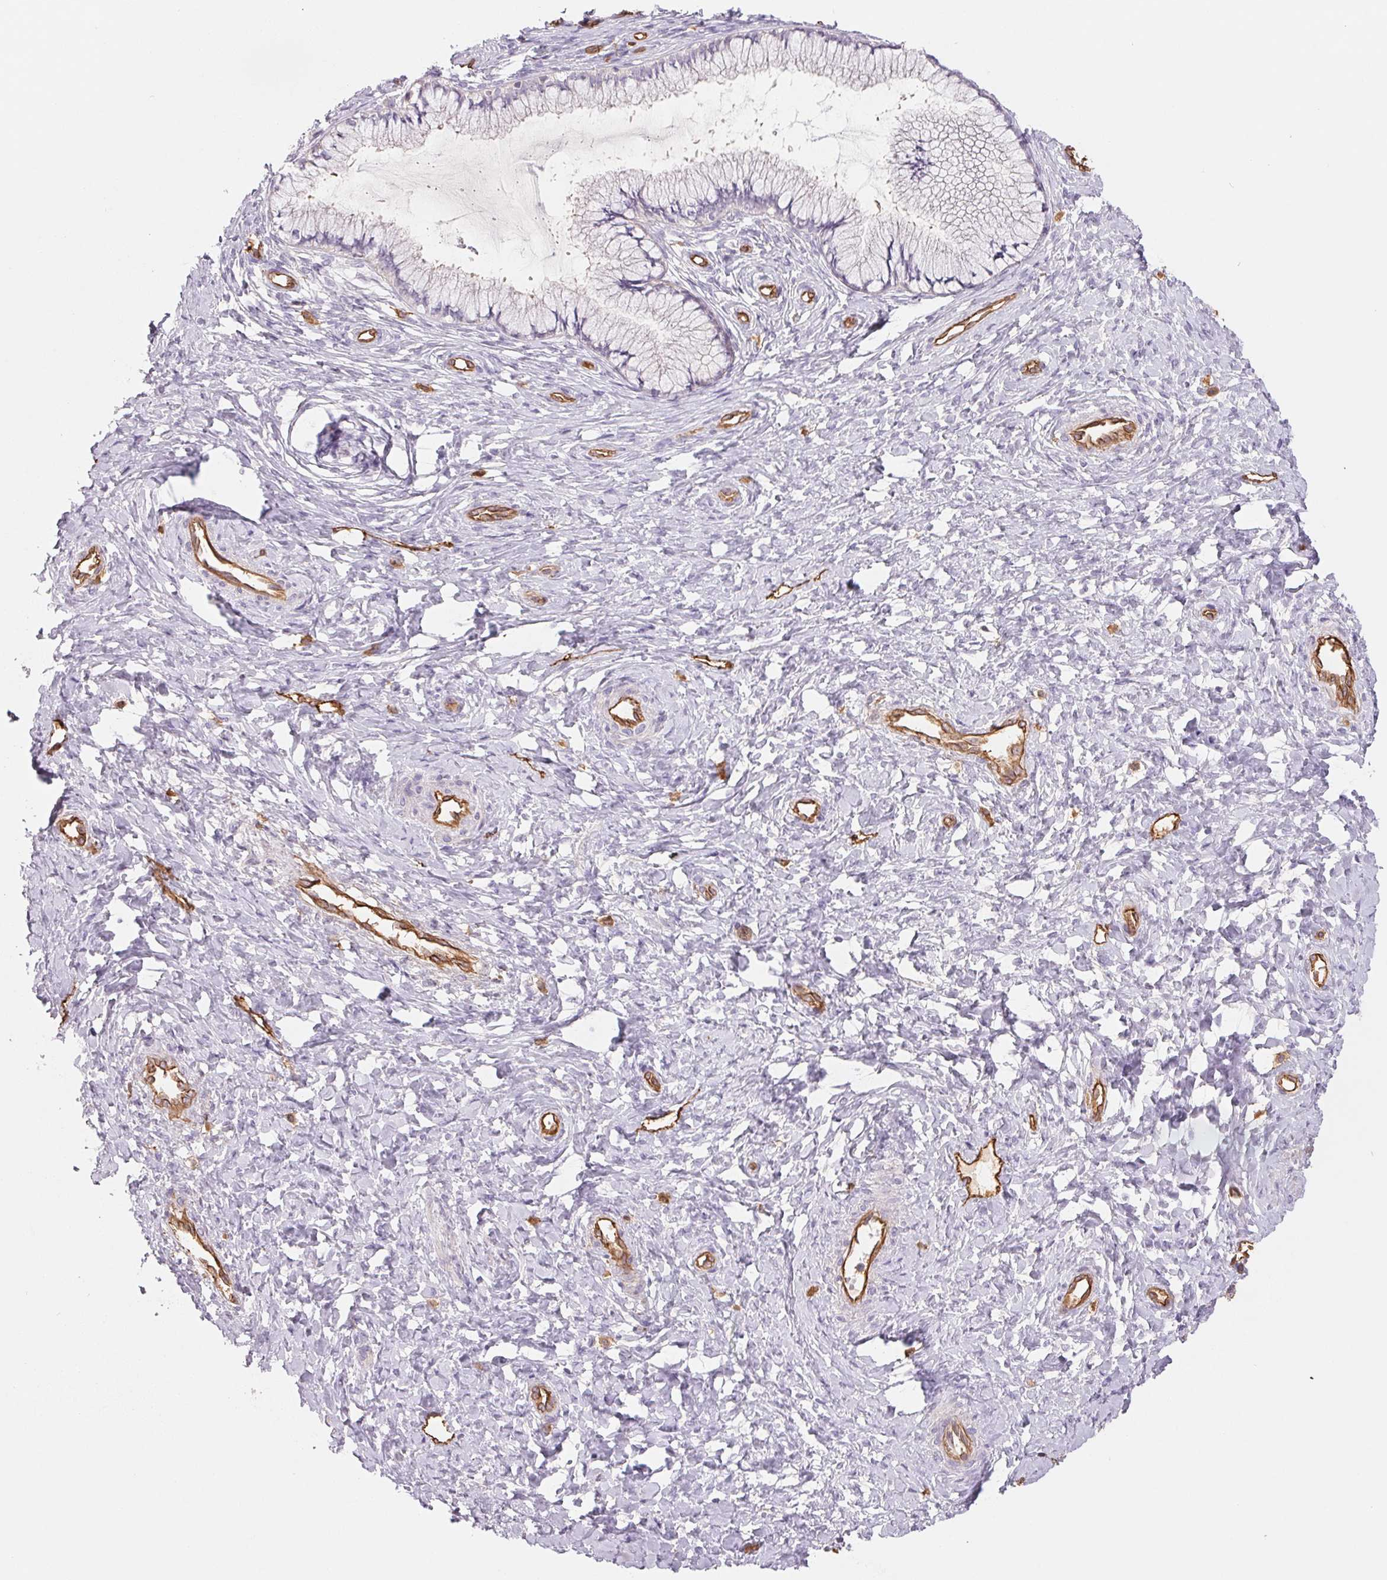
{"staining": {"intensity": "negative", "quantity": "none", "location": "none"}, "tissue": "cervix", "cell_type": "Glandular cells", "image_type": "normal", "snomed": [{"axis": "morphology", "description": "Normal tissue, NOS"}, {"axis": "topography", "description": "Cervix"}], "caption": "Immunohistochemical staining of benign human cervix demonstrates no significant staining in glandular cells. (DAB immunohistochemistry with hematoxylin counter stain).", "gene": "ANKRD13B", "patient": {"sex": "female", "age": 37}}